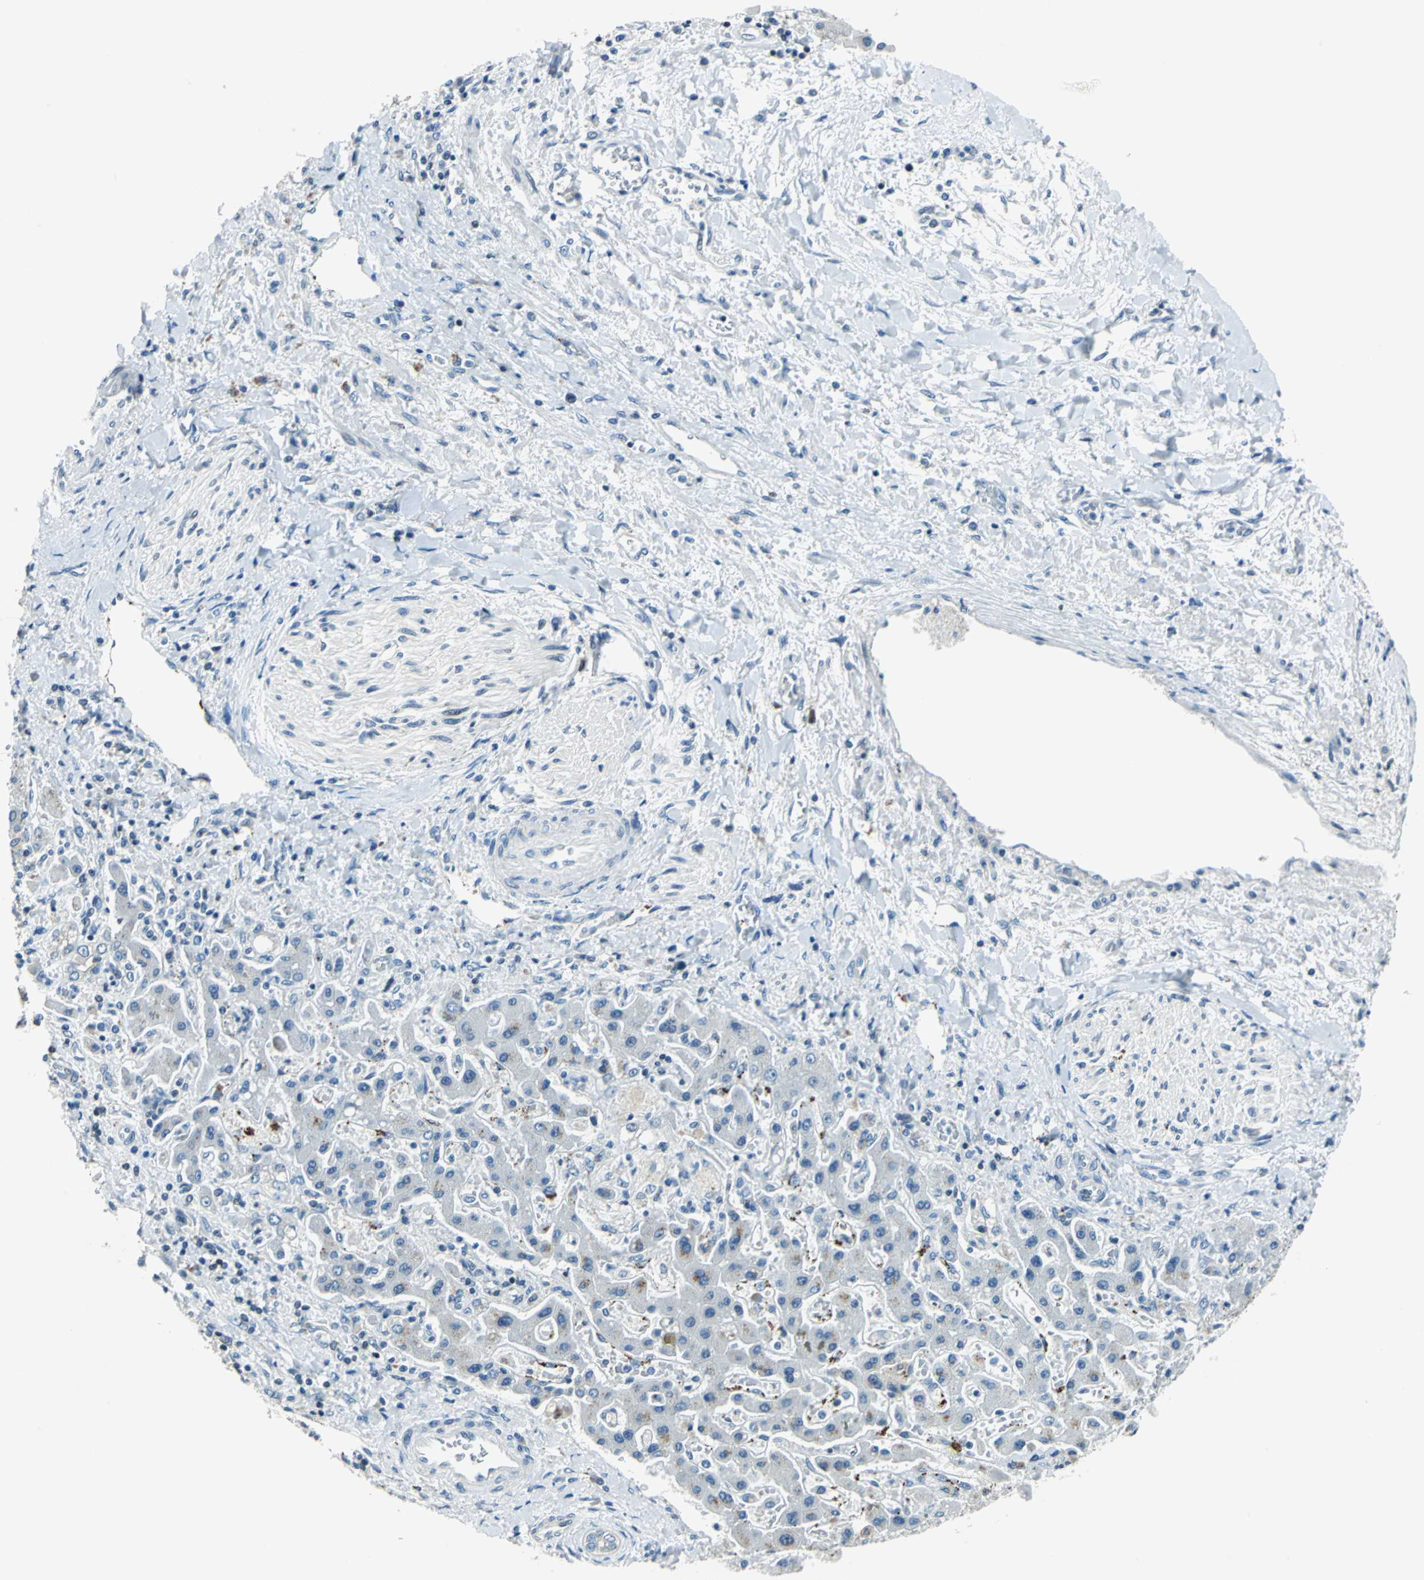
{"staining": {"intensity": "negative", "quantity": "none", "location": "none"}, "tissue": "liver cancer", "cell_type": "Tumor cells", "image_type": "cancer", "snomed": [{"axis": "morphology", "description": "Cholangiocarcinoma"}, {"axis": "topography", "description": "Liver"}], "caption": "Tumor cells show no significant expression in liver cancer (cholangiocarcinoma).", "gene": "HCFC2", "patient": {"sex": "male", "age": 50}}